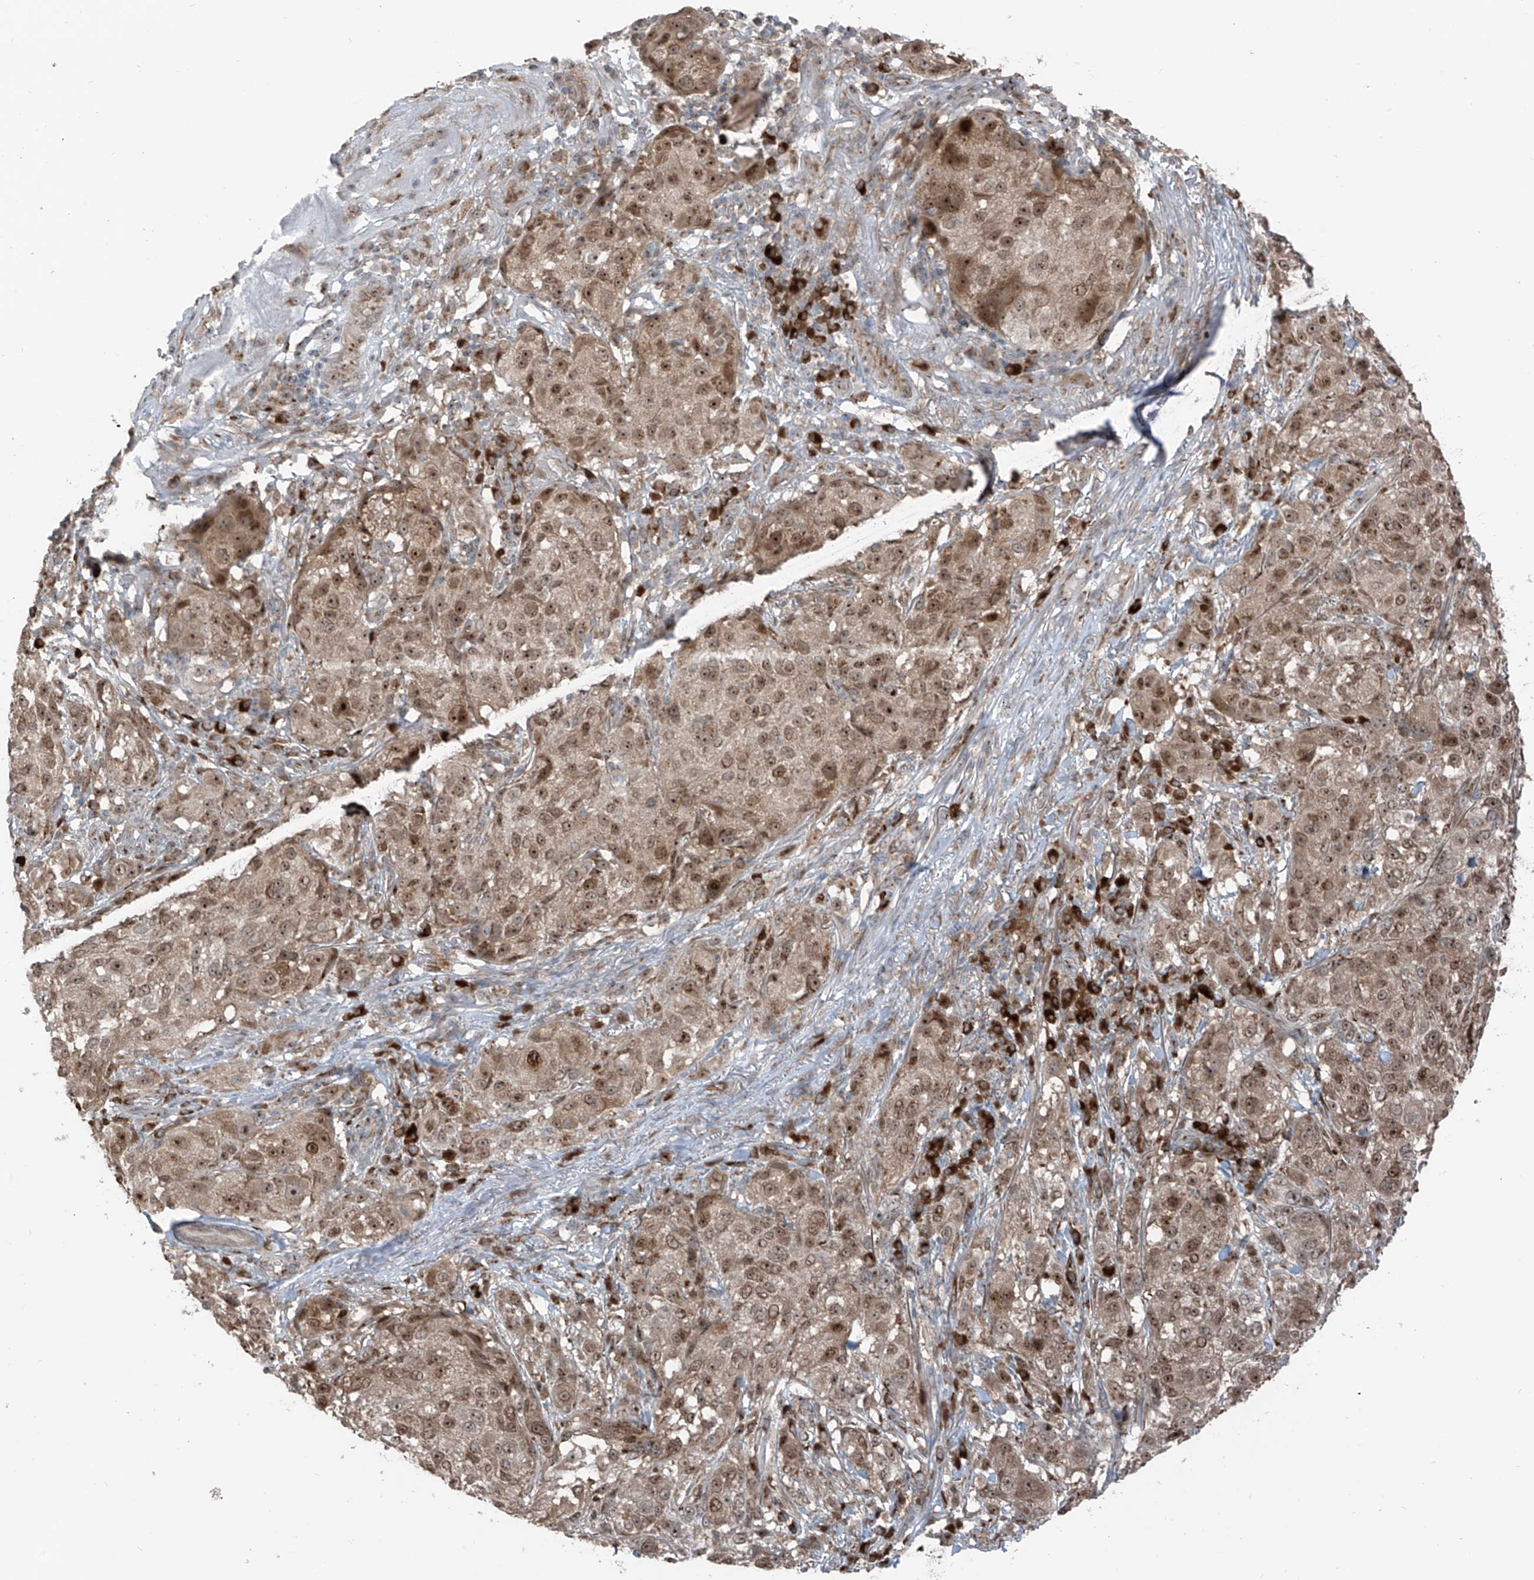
{"staining": {"intensity": "moderate", "quantity": ">75%", "location": "cytoplasmic/membranous,nuclear"}, "tissue": "melanoma", "cell_type": "Tumor cells", "image_type": "cancer", "snomed": [{"axis": "morphology", "description": "Necrosis, NOS"}, {"axis": "morphology", "description": "Malignant melanoma, NOS"}, {"axis": "topography", "description": "Skin"}], "caption": "Malignant melanoma stained for a protein shows moderate cytoplasmic/membranous and nuclear positivity in tumor cells. Using DAB (3,3'-diaminobenzidine) (brown) and hematoxylin (blue) stains, captured at high magnification using brightfield microscopy.", "gene": "ERLEC1", "patient": {"sex": "female", "age": 87}}